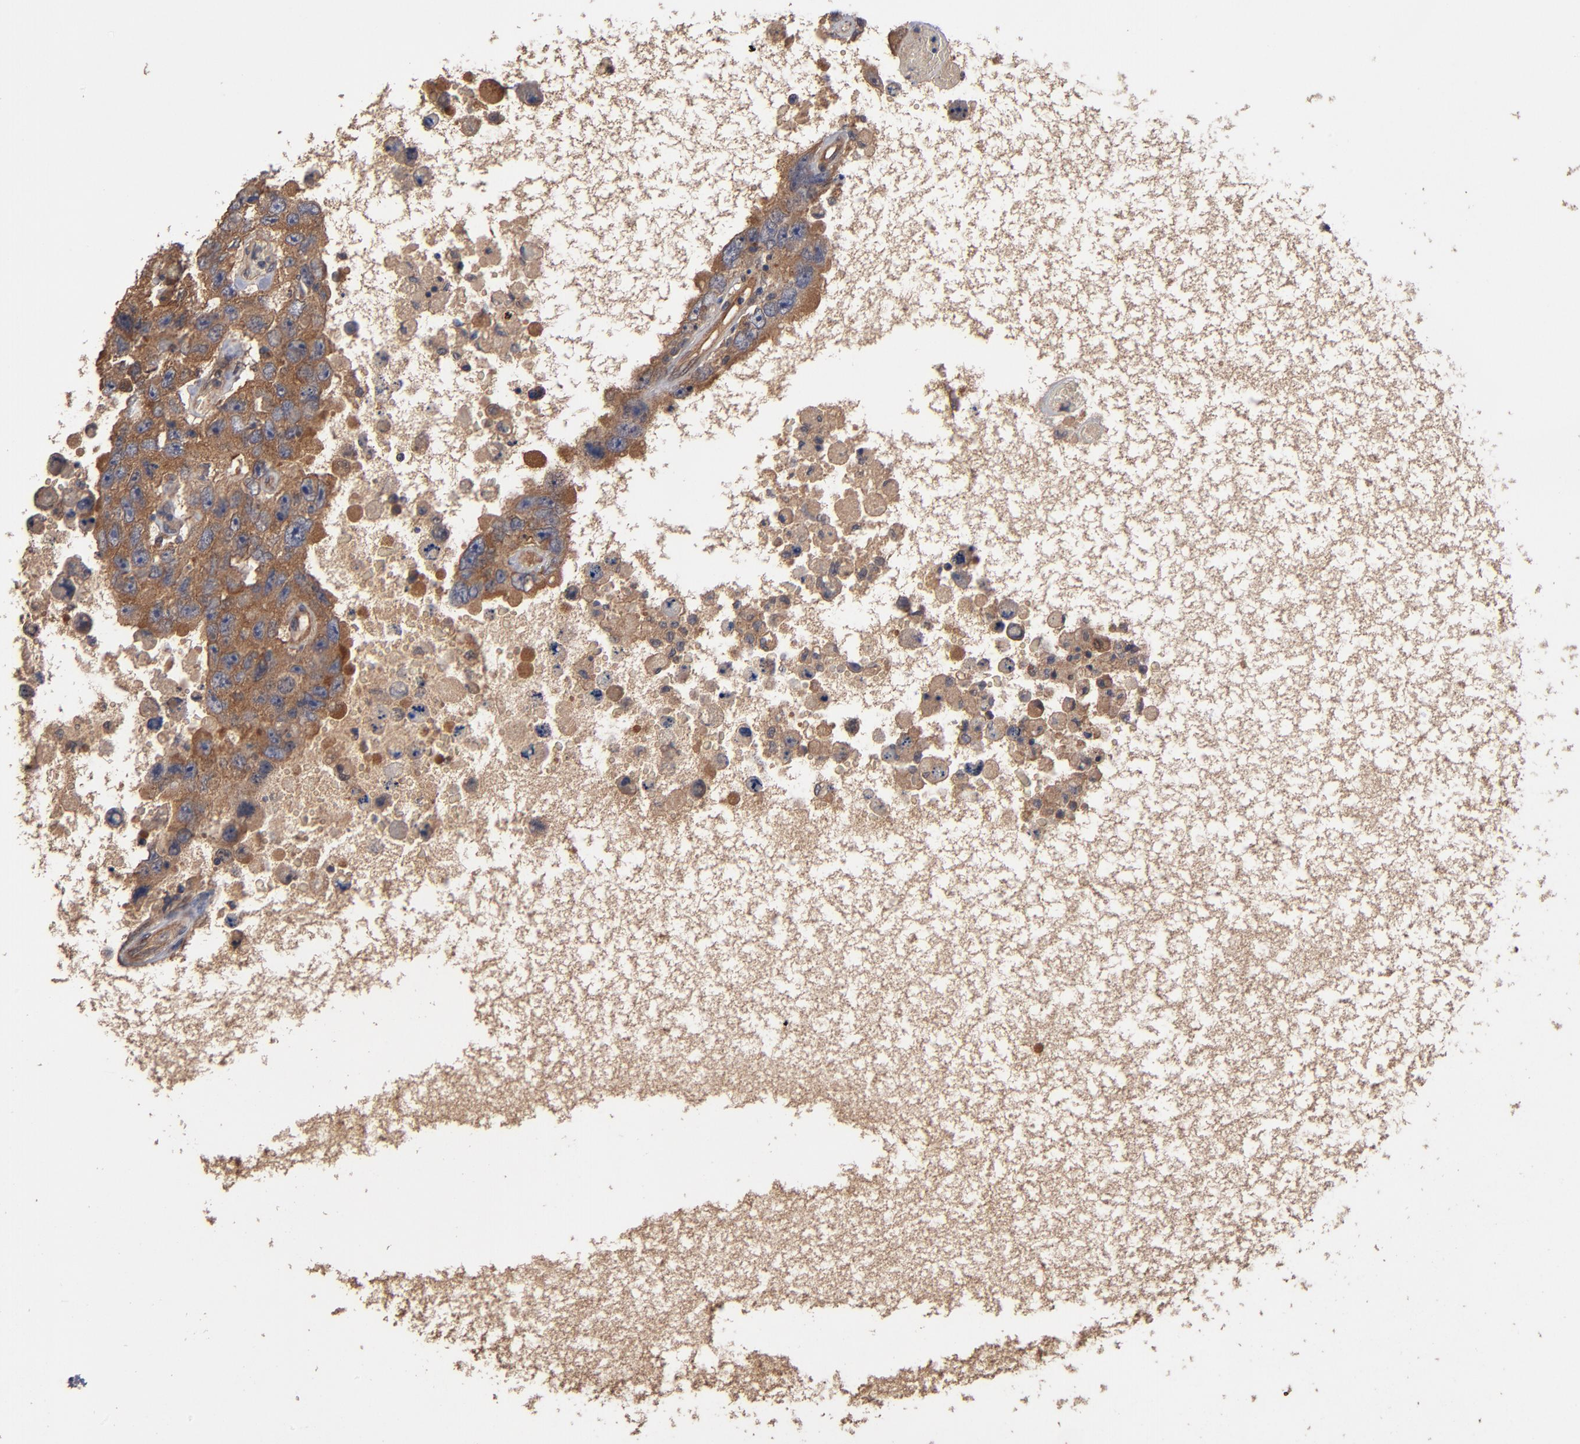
{"staining": {"intensity": "strong", "quantity": ">75%", "location": "cytoplasmic/membranous"}, "tissue": "testis cancer", "cell_type": "Tumor cells", "image_type": "cancer", "snomed": [{"axis": "morphology", "description": "Carcinoma, Embryonal, NOS"}, {"axis": "topography", "description": "Testis"}], "caption": "This image shows testis cancer (embryonal carcinoma) stained with IHC to label a protein in brown. The cytoplasmic/membranous of tumor cells show strong positivity for the protein. Nuclei are counter-stained blue.", "gene": "BDKRB1", "patient": {"sex": "male", "age": 26}}